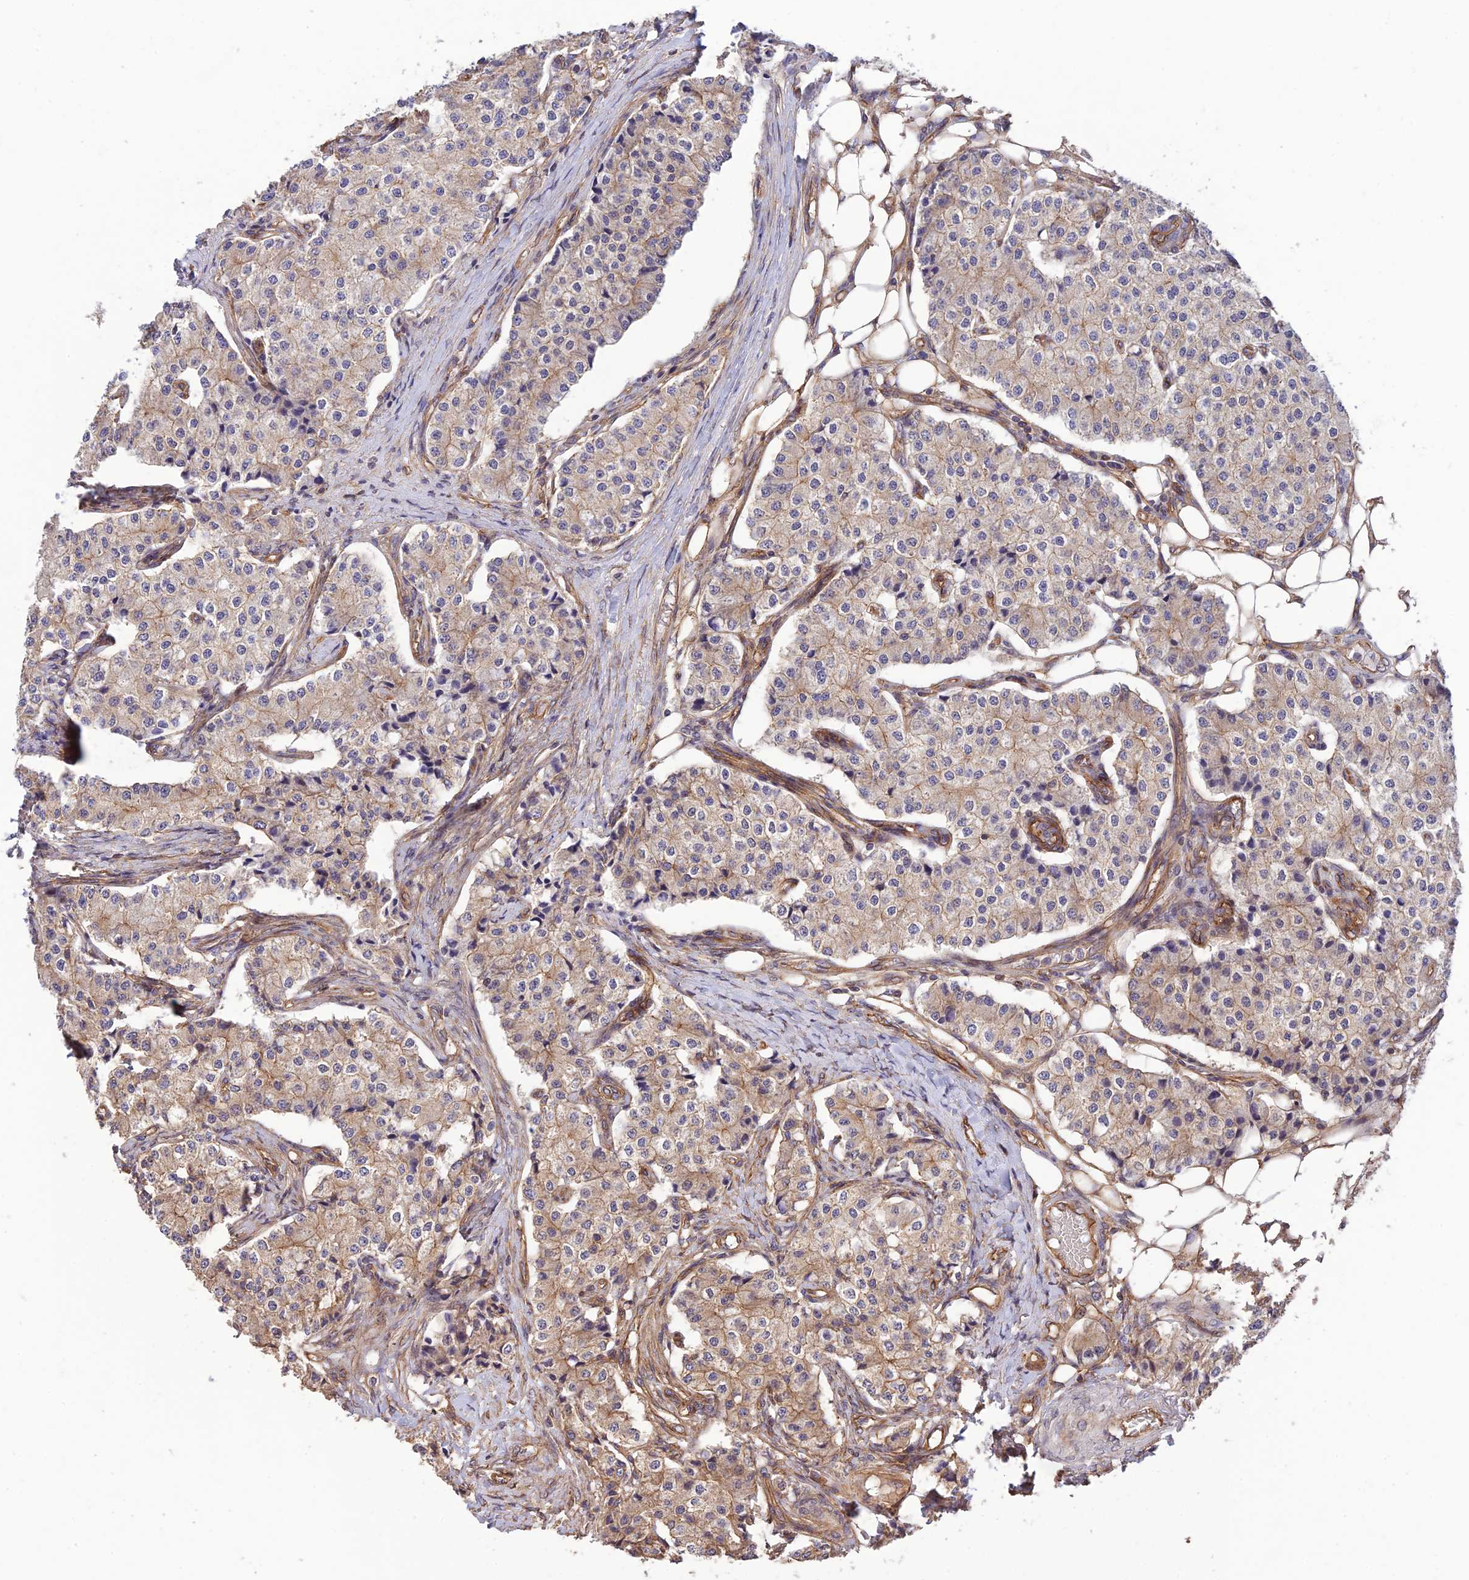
{"staining": {"intensity": "weak", "quantity": "25%-75%", "location": "cytoplasmic/membranous"}, "tissue": "carcinoid", "cell_type": "Tumor cells", "image_type": "cancer", "snomed": [{"axis": "morphology", "description": "Carcinoid, malignant, NOS"}, {"axis": "topography", "description": "Colon"}], "caption": "There is low levels of weak cytoplasmic/membranous positivity in tumor cells of carcinoid (malignant), as demonstrated by immunohistochemical staining (brown color).", "gene": "HOMER2", "patient": {"sex": "female", "age": 52}}